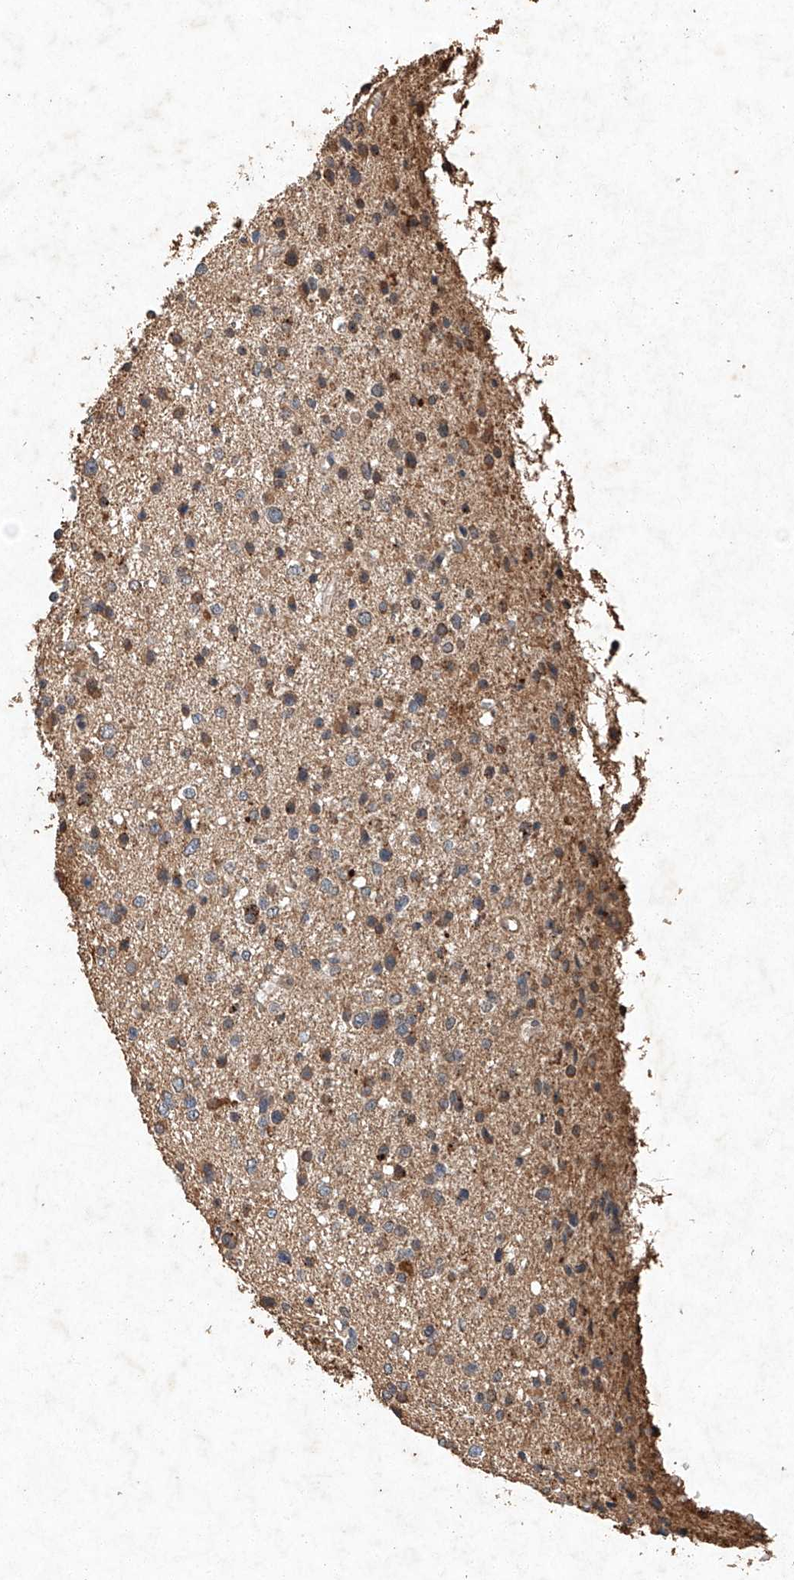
{"staining": {"intensity": "weak", "quantity": ">75%", "location": "cytoplasmic/membranous"}, "tissue": "glioma", "cell_type": "Tumor cells", "image_type": "cancer", "snomed": [{"axis": "morphology", "description": "Glioma, malignant, Low grade"}, {"axis": "topography", "description": "Brain"}], "caption": "Malignant glioma (low-grade) stained for a protein (brown) exhibits weak cytoplasmic/membranous positive positivity in about >75% of tumor cells.", "gene": "STK3", "patient": {"sex": "female", "age": 37}}